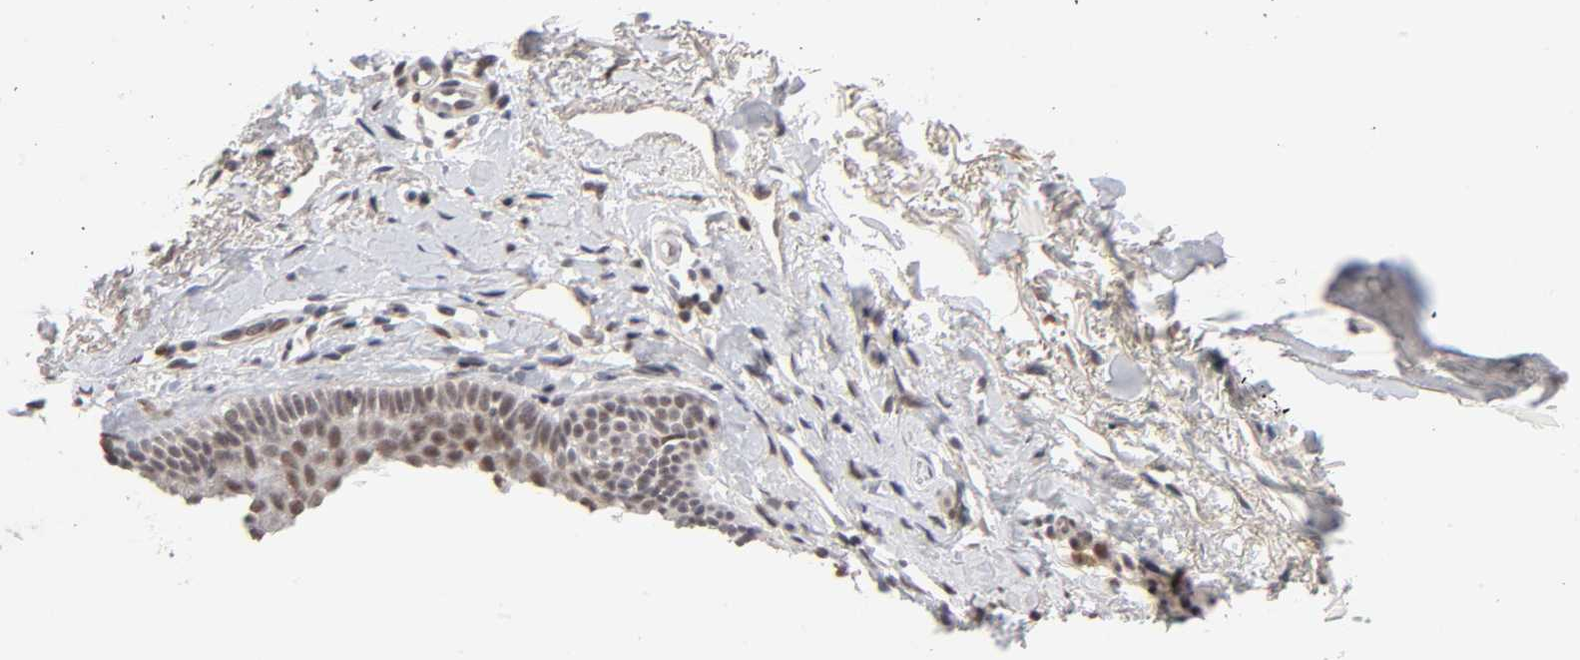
{"staining": {"intensity": "weak", "quantity": ">75%", "location": "nuclear"}, "tissue": "skin cancer", "cell_type": "Tumor cells", "image_type": "cancer", "snomed": [{"axis": "morphology", "description": "Normal tissue, NOS"}, {"axis": "morphology", "description": "Basal cell carcinoma"}, {"axis": "topography", "description": "Skin"}], "caption": "This is an image of immunohistochemistry (IHC) staining of skin cancer, which shows weak staining in the nuclear of tumor cells.", "gene": "EP300", "patient": {"sex": "female", "age": 69}}